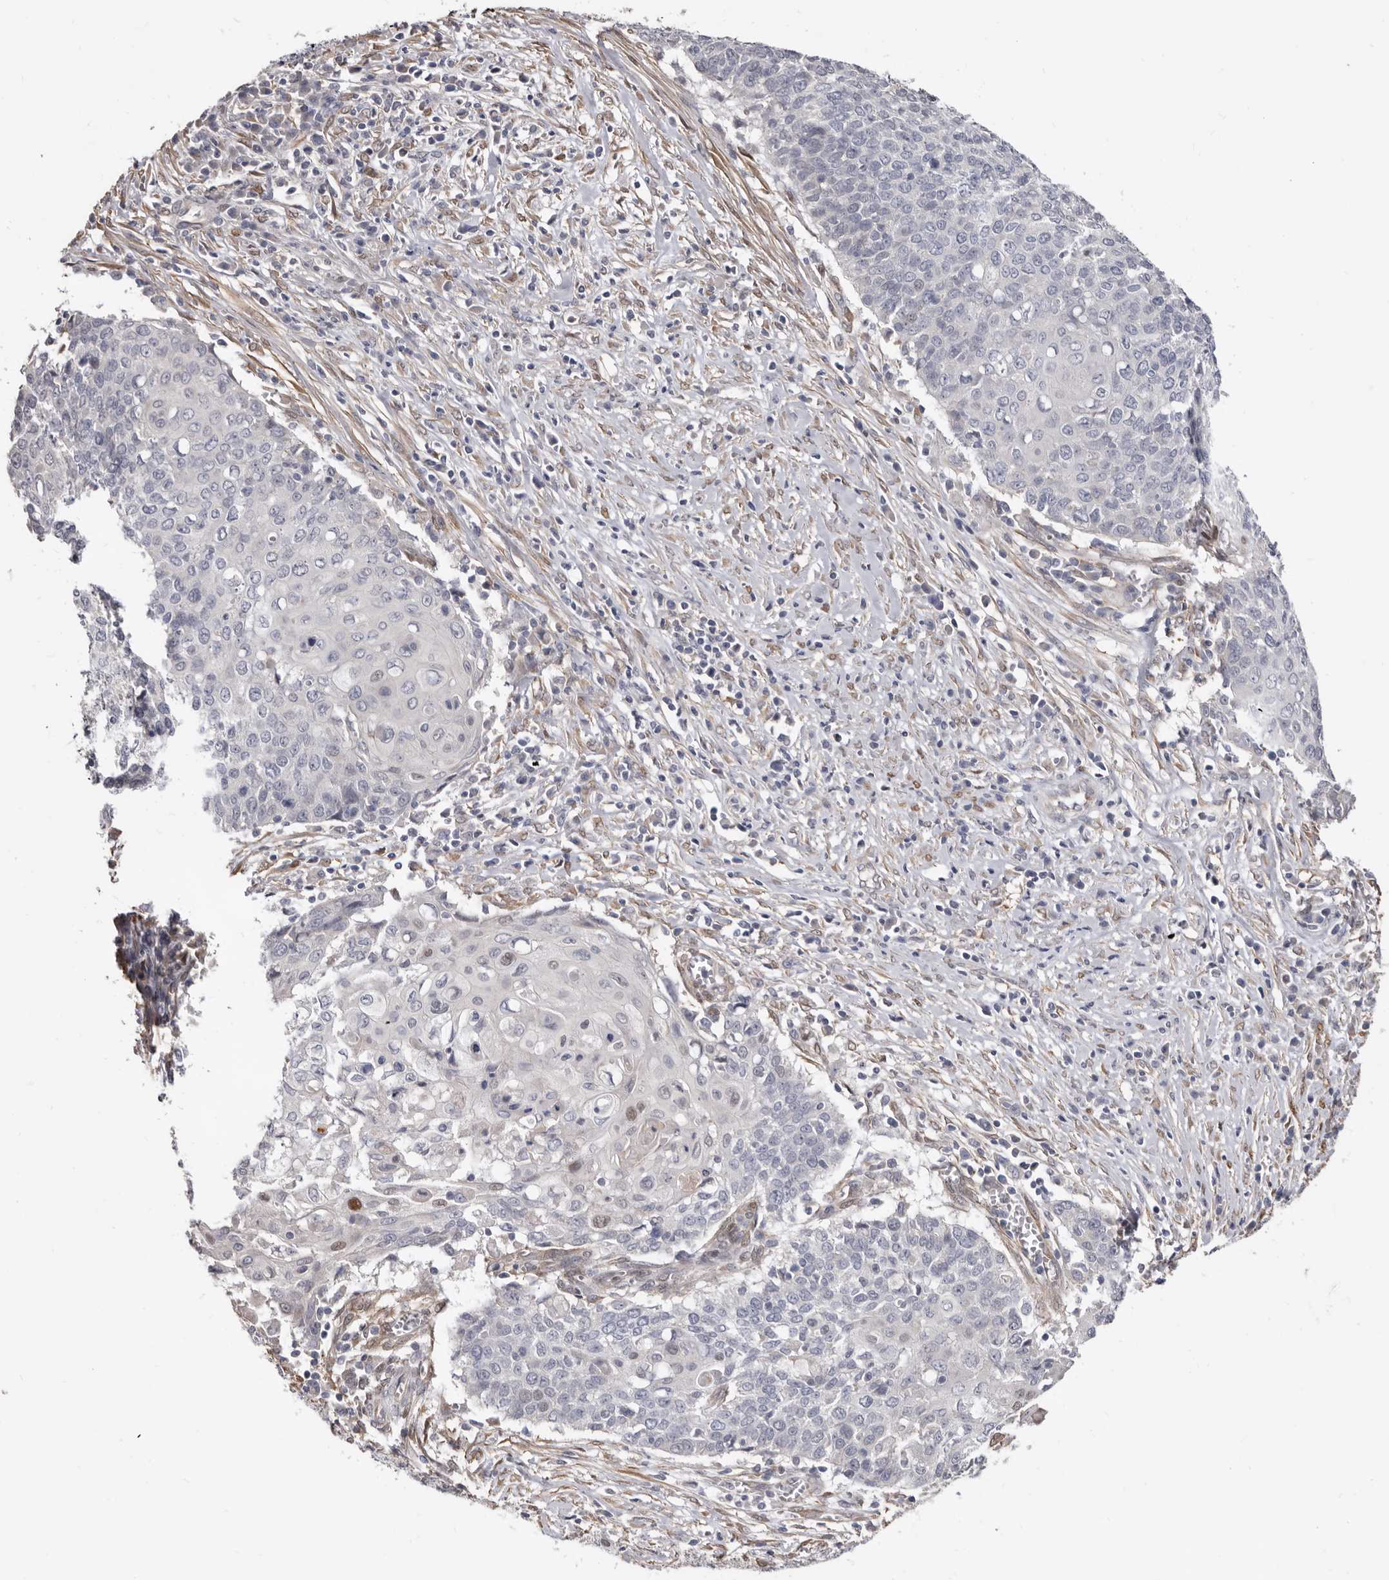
{"staining": {"intensity": "negative", "quantity": "none", "location": "none"}, "tissue": "cervical cancer", "cell_type": "Tumor cells", "image_type": "cancer", "snomed": [{"axis": "morphology", "description": "Squamous cell carcinoma, NOS"}, {"axis": "topography", "description": "Cervix"}], "caption": "The image demonstrates no staining of tumor cells in cervical squamous cell carcinoma.", "gene": "KHDRBS2", "patient": {"sex": "female", "age": 39}}